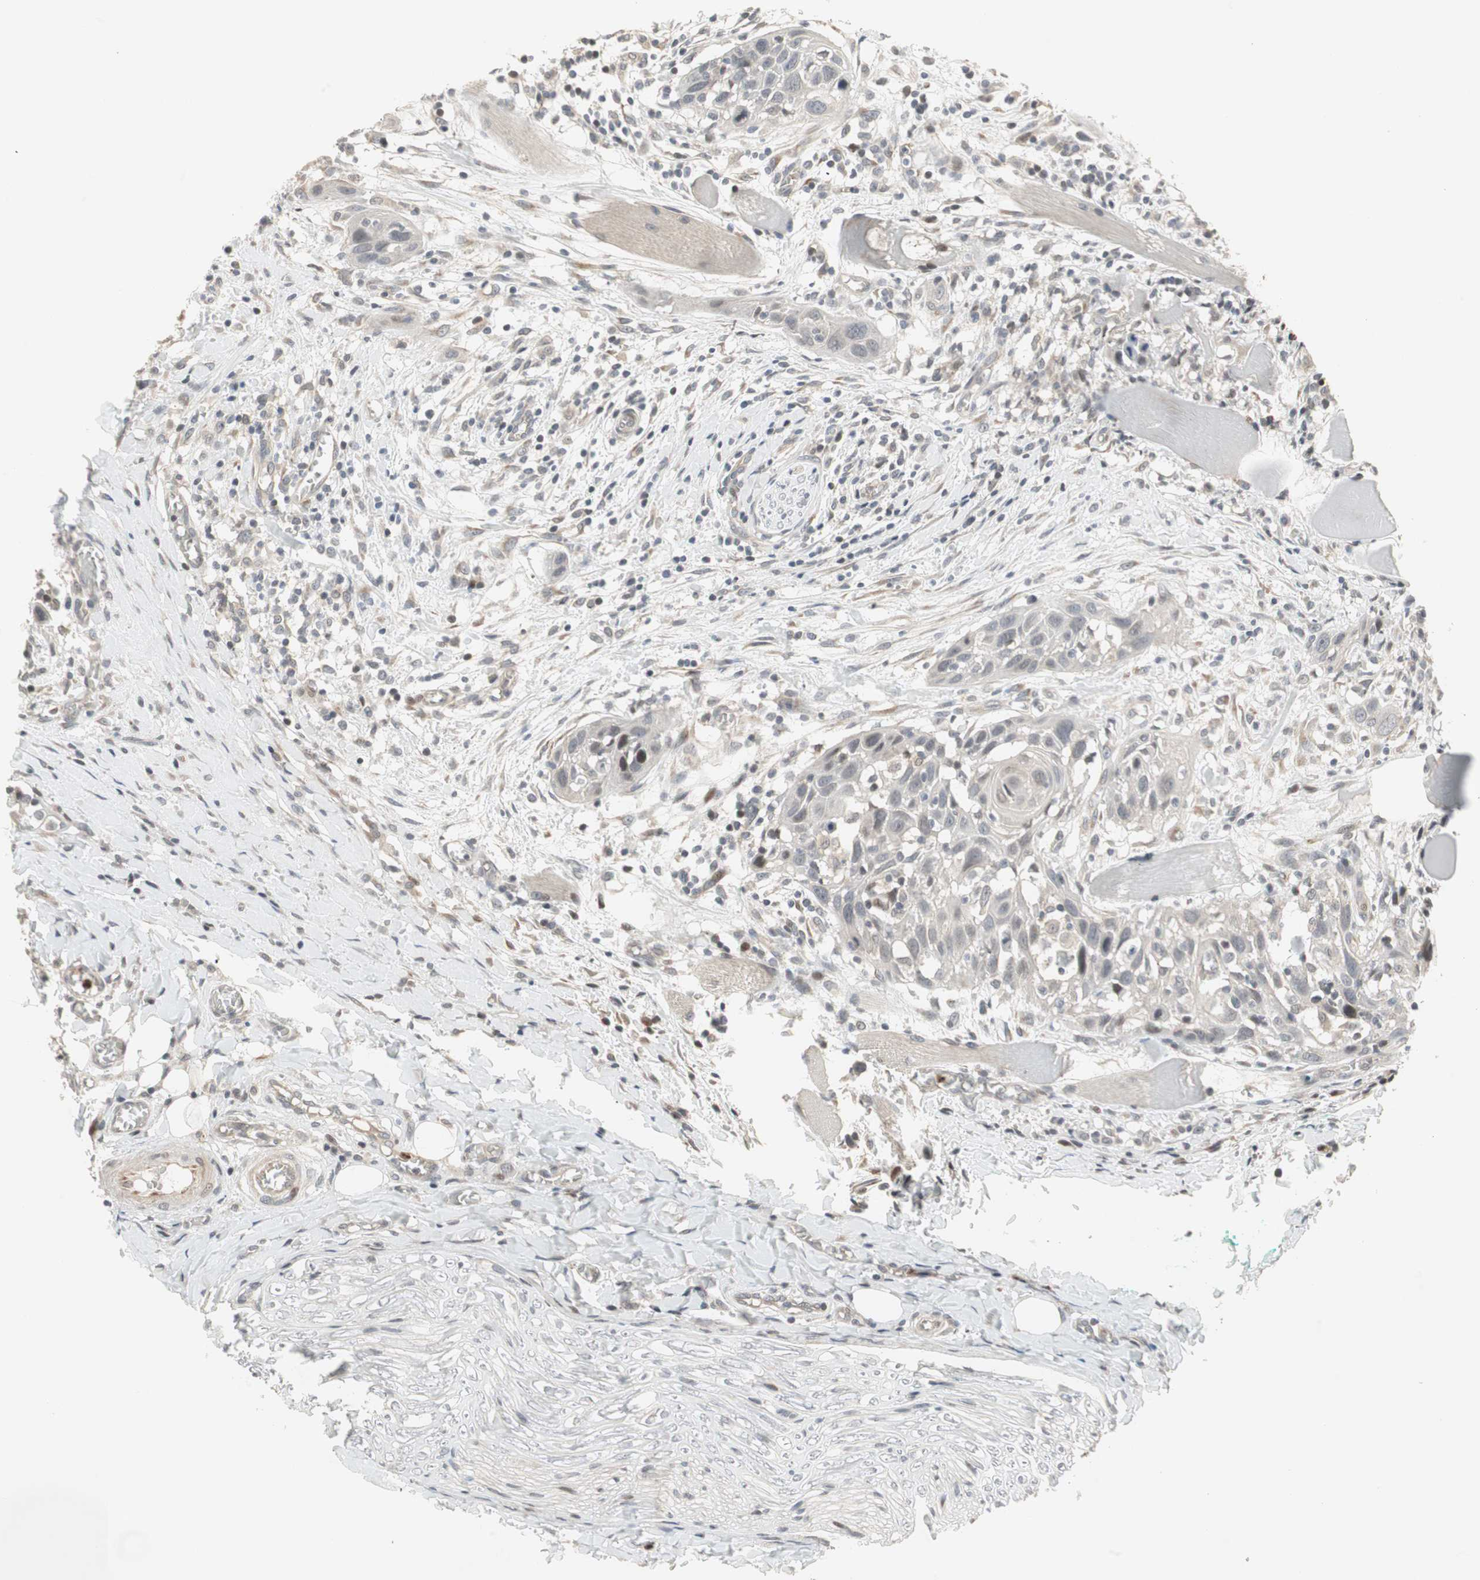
{"staining": {"intensity": "negative", "quantity": "none", "location": "none"}, "tissue": "head and neck cancer", "cell_type": "Tumor cells", "image_type": "cancer", "snomed": [{"axis": "morphology", "description": "Normal tissue, NOS"}, {"axis": "morphology", "description": "Squamous cell carcinoma, NOS"}, {"axis": "topography", "description": "Oral tissue"}, {"axis": "topography", "description": "Head-Neck"}], "caption": "This is a photomicrograph of IHC staining of squamous cell carcinoma (head and neck), which shows no staining in tumor cells. (DAB immunohistochemistry (IHC) visualized using brightfield microscopy, high magnification).", "gene": "SNX4", "patient": {"sex": "female", "age": 50}}